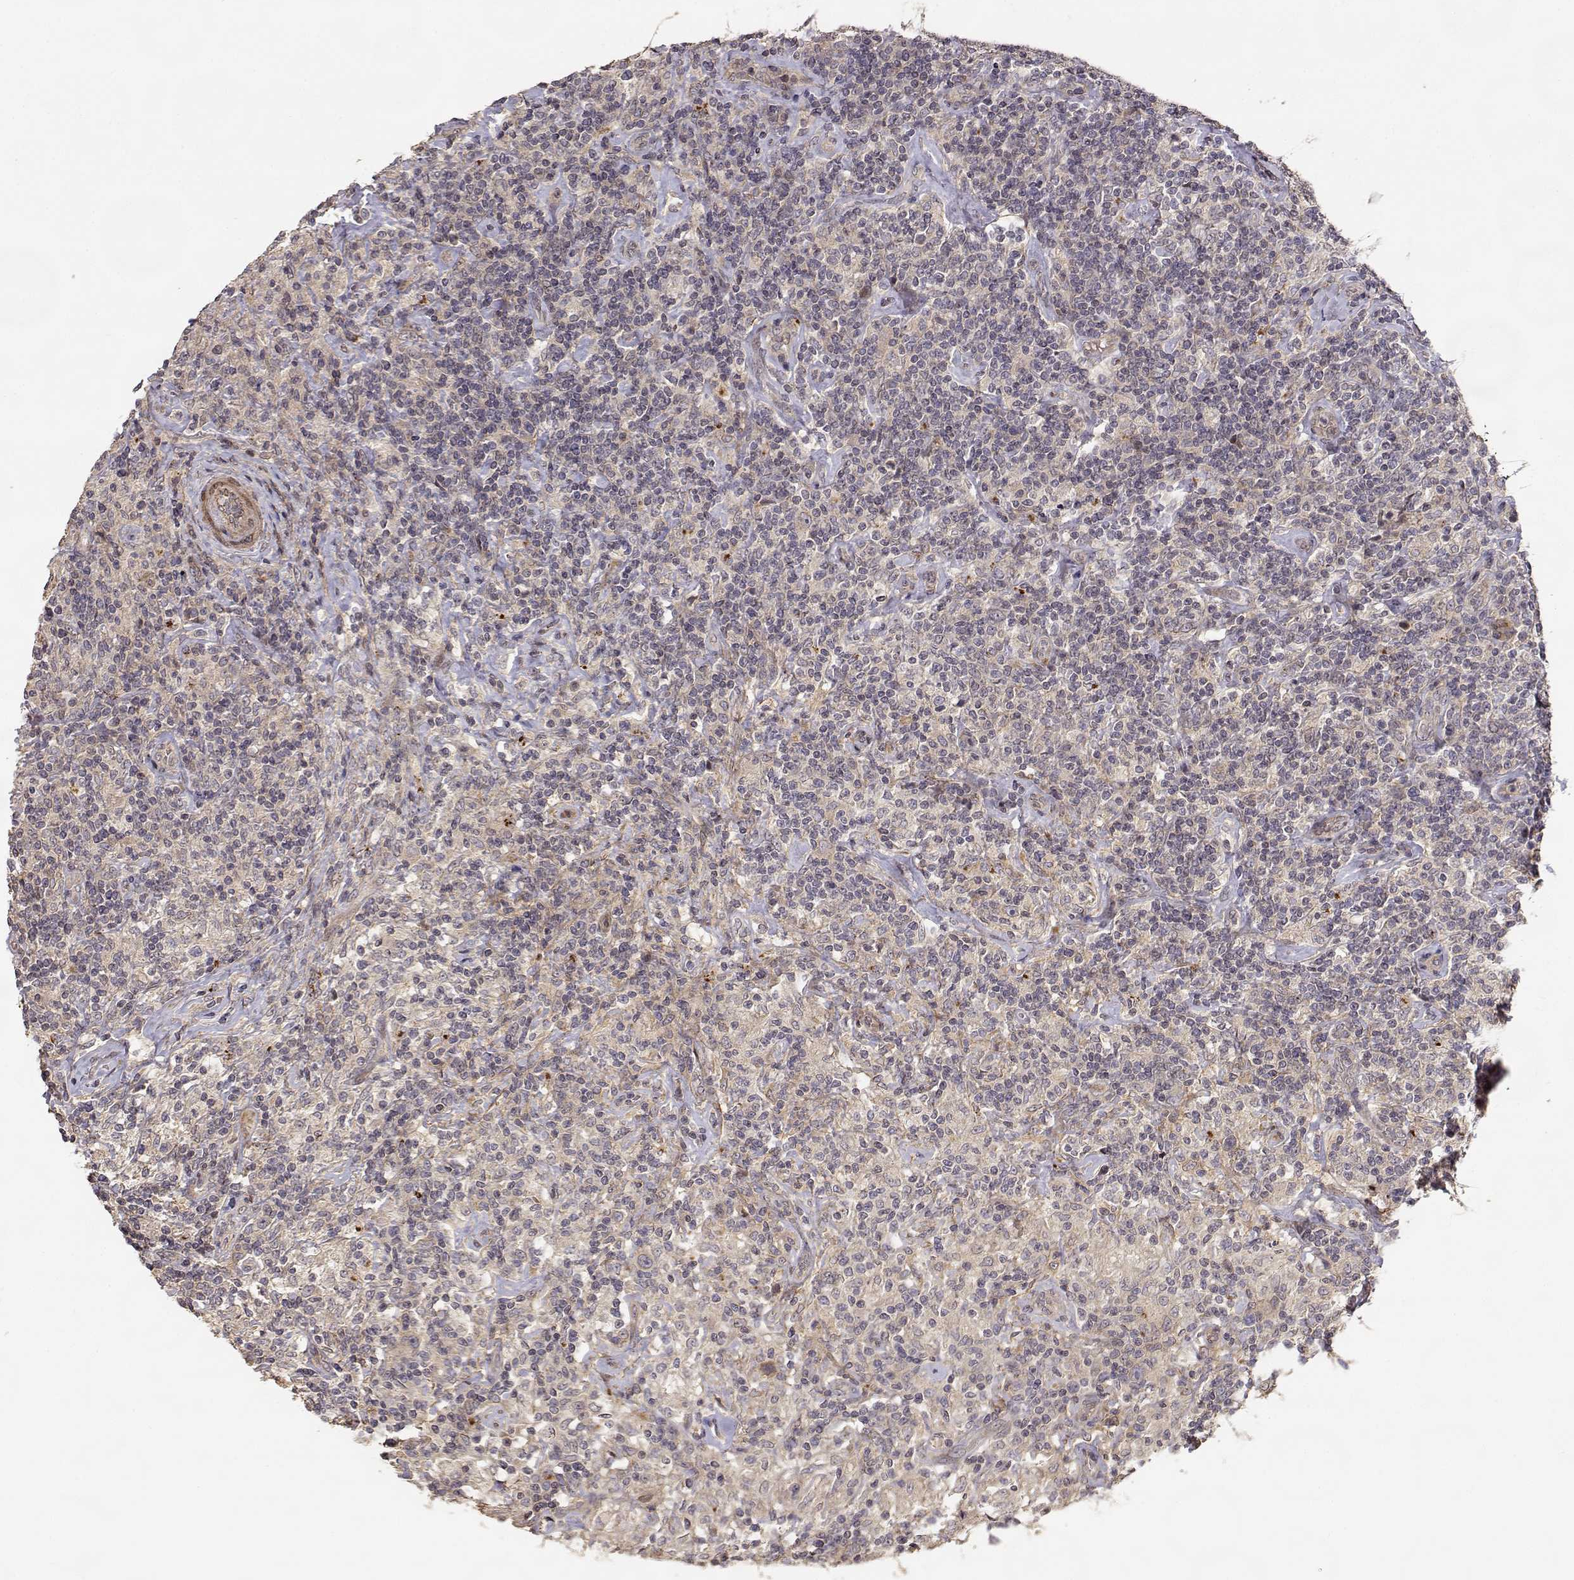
{"staining": {"intensity": "weak", "quantity": ">75%", "location": "cytoplasmic/membranous"}, "tissue": "lymphoma", "cell_type": "Tumor cells", "image_type": "cancer", "snomed": [{"axis": "morphology", "description": "Hodgkin's disease, NOS"}, {"axis": "topography", "description": "Lymph node"}], "caption": "Human Hodgkin's disease stained with a brown dye reveals weak cytoplasmic/membranous positive positivity in about >75% of tumor cells.", "gene": "PICK1", "patient": {"sex": "male", "age": 70}}